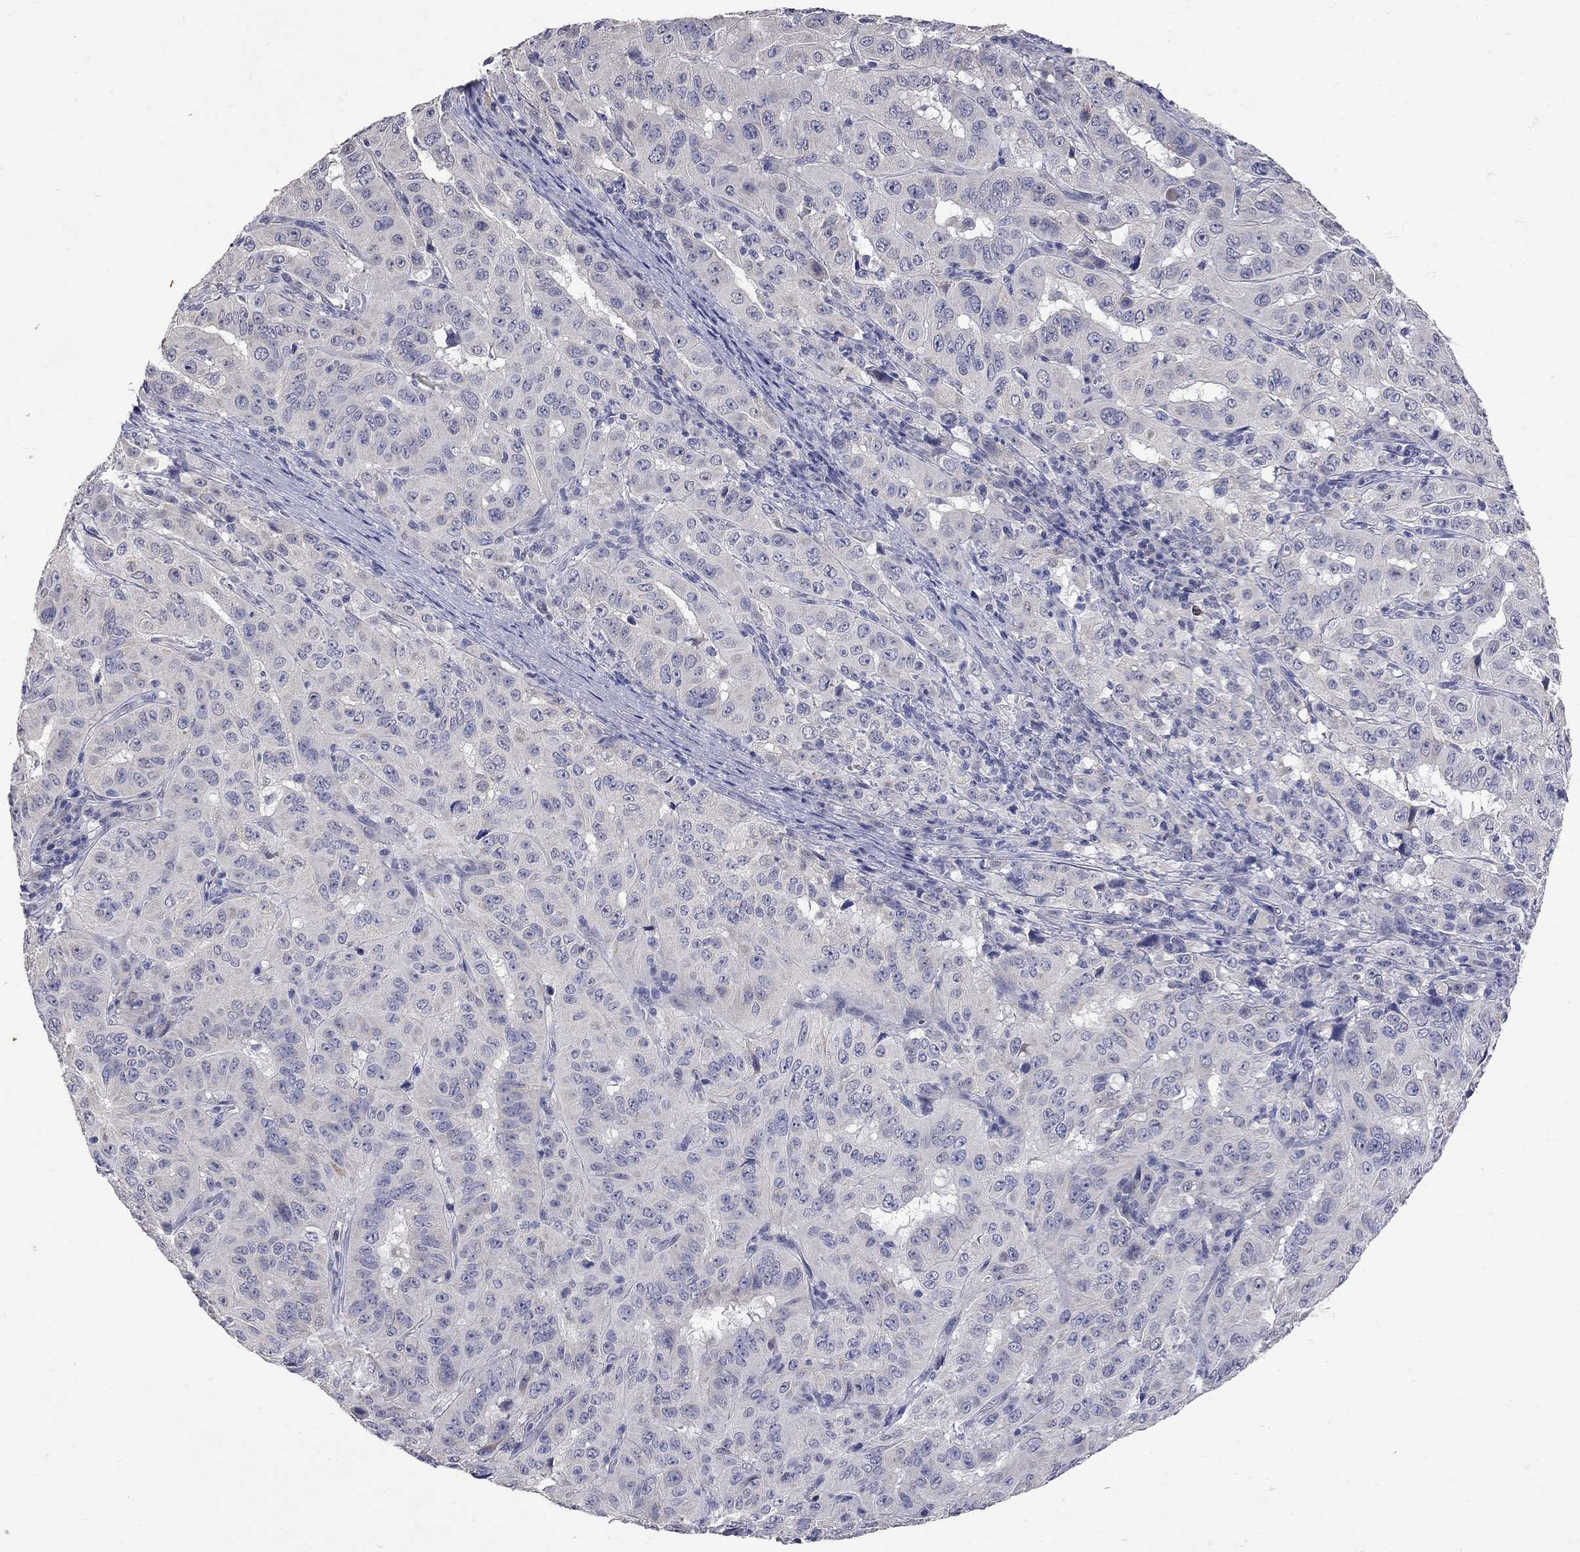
{"staining": {"intensity": "negative", "quantity": "none", "location": "none"}, "tissue": "pancreatic cancer", "cell_type": "Tumor cells", "image_type": "cancer", "snomed": [{"axis": "morphology", "description": "Adenocarcinoma, NOS"}, {"axis": "topography", "description": "Pancreas"}], "caption": "Tumor cells show no significant protein positivity in pancreatic cancer.", "gene": "NOS2", "patient": {"sex": "male", "age": 63}}